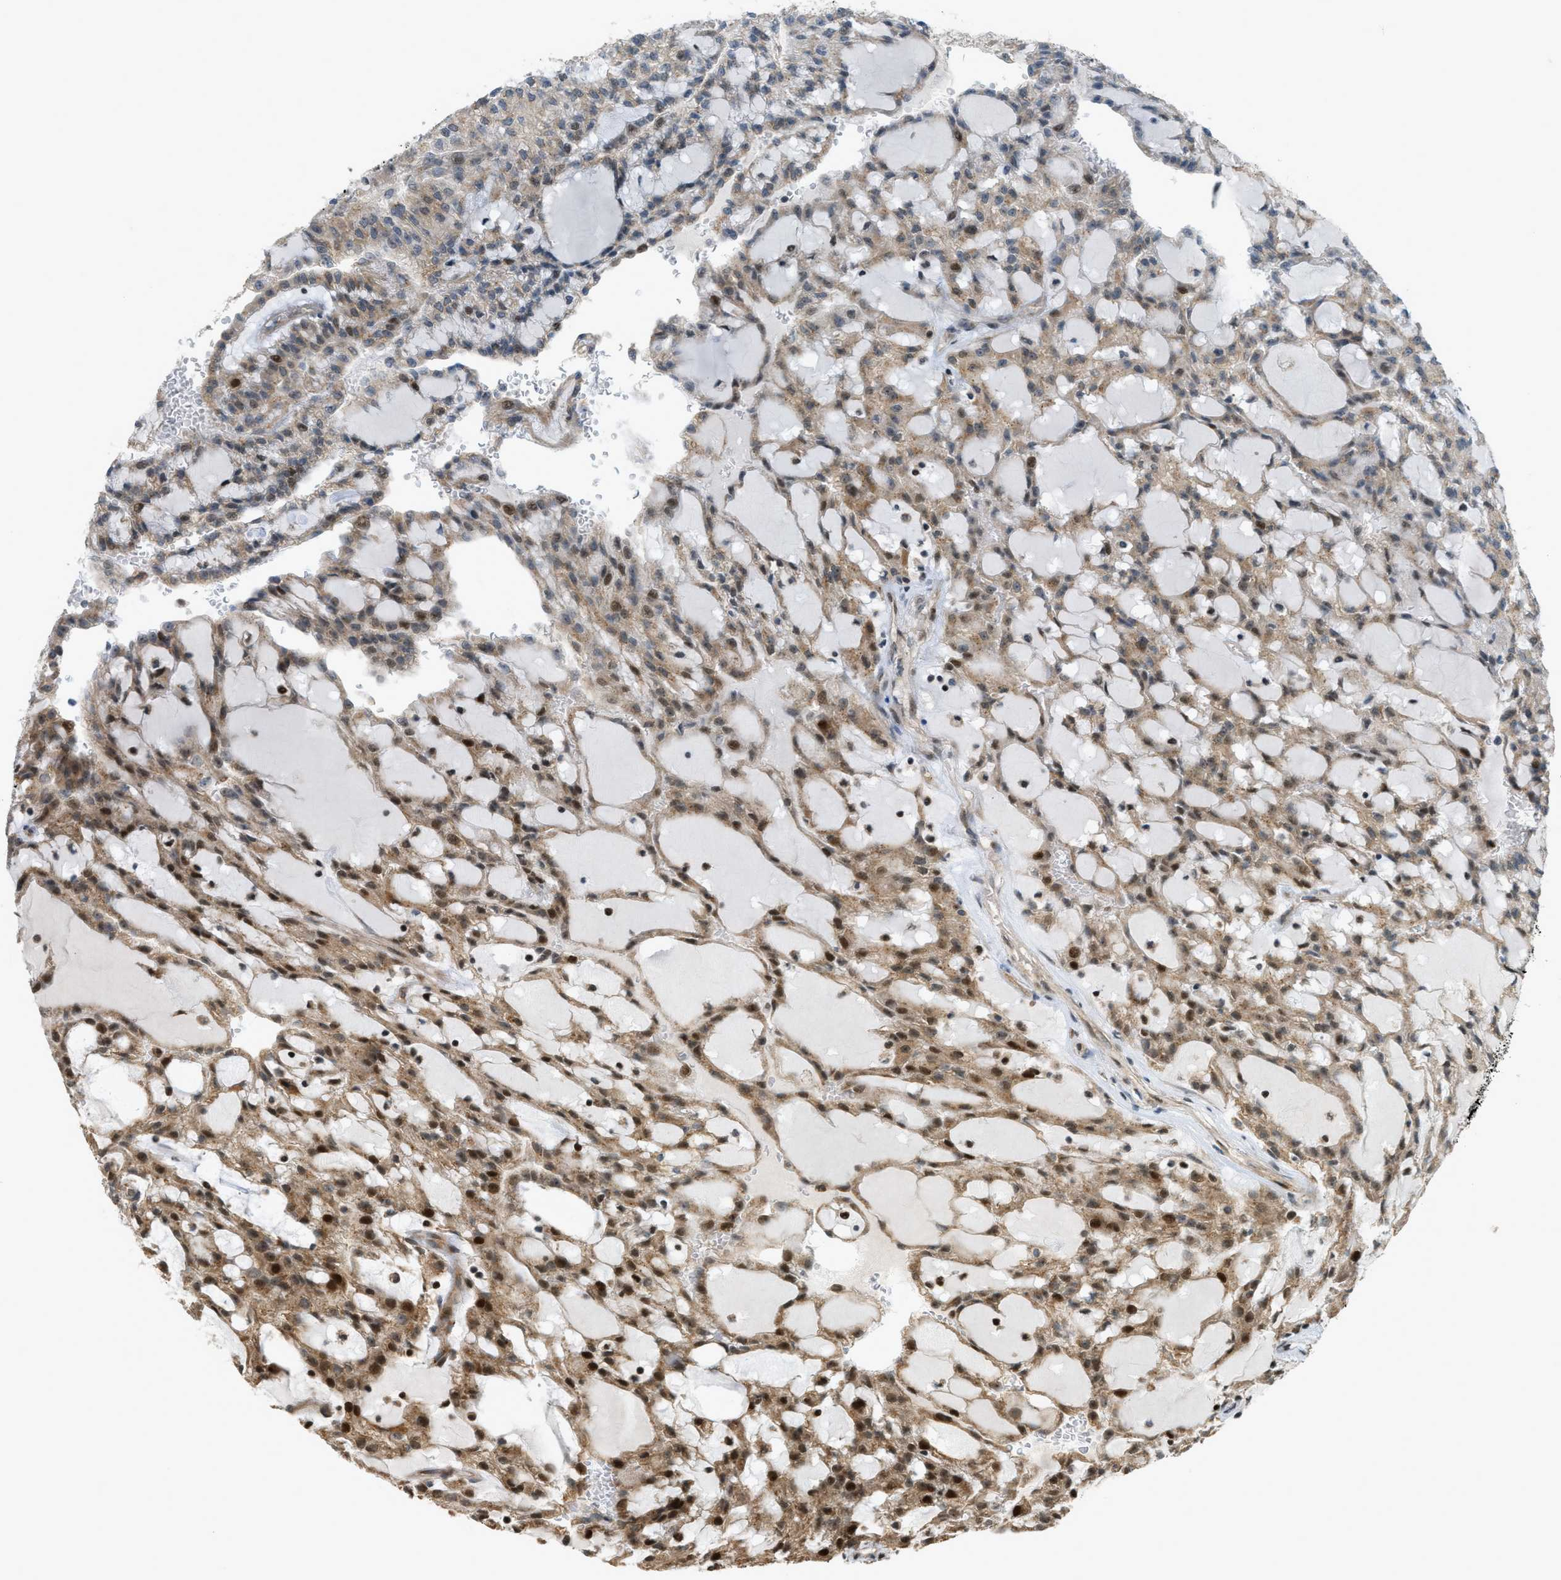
{"staining": {"intensity": "moderate", "quantity": ">75%", "location": "cytoplasmic/membranous,nuclear"}, "tissue": "renal cancer", "cell_type": "Tumor cells", "image_type": "cancer", "snomed": [{"axis": "morphology", "description": "Adenocarcinoma, NOS"}, {"axis": "topography", "description": "Kidney"}], "caption": "Renal adenocarcinoma stained for a protein exhibits moderate cytoplasmic/membranous and nuclear positivity in tumor cells.", "gene": "CCDC186", "patient": {"sex": "male", "age": 63}}